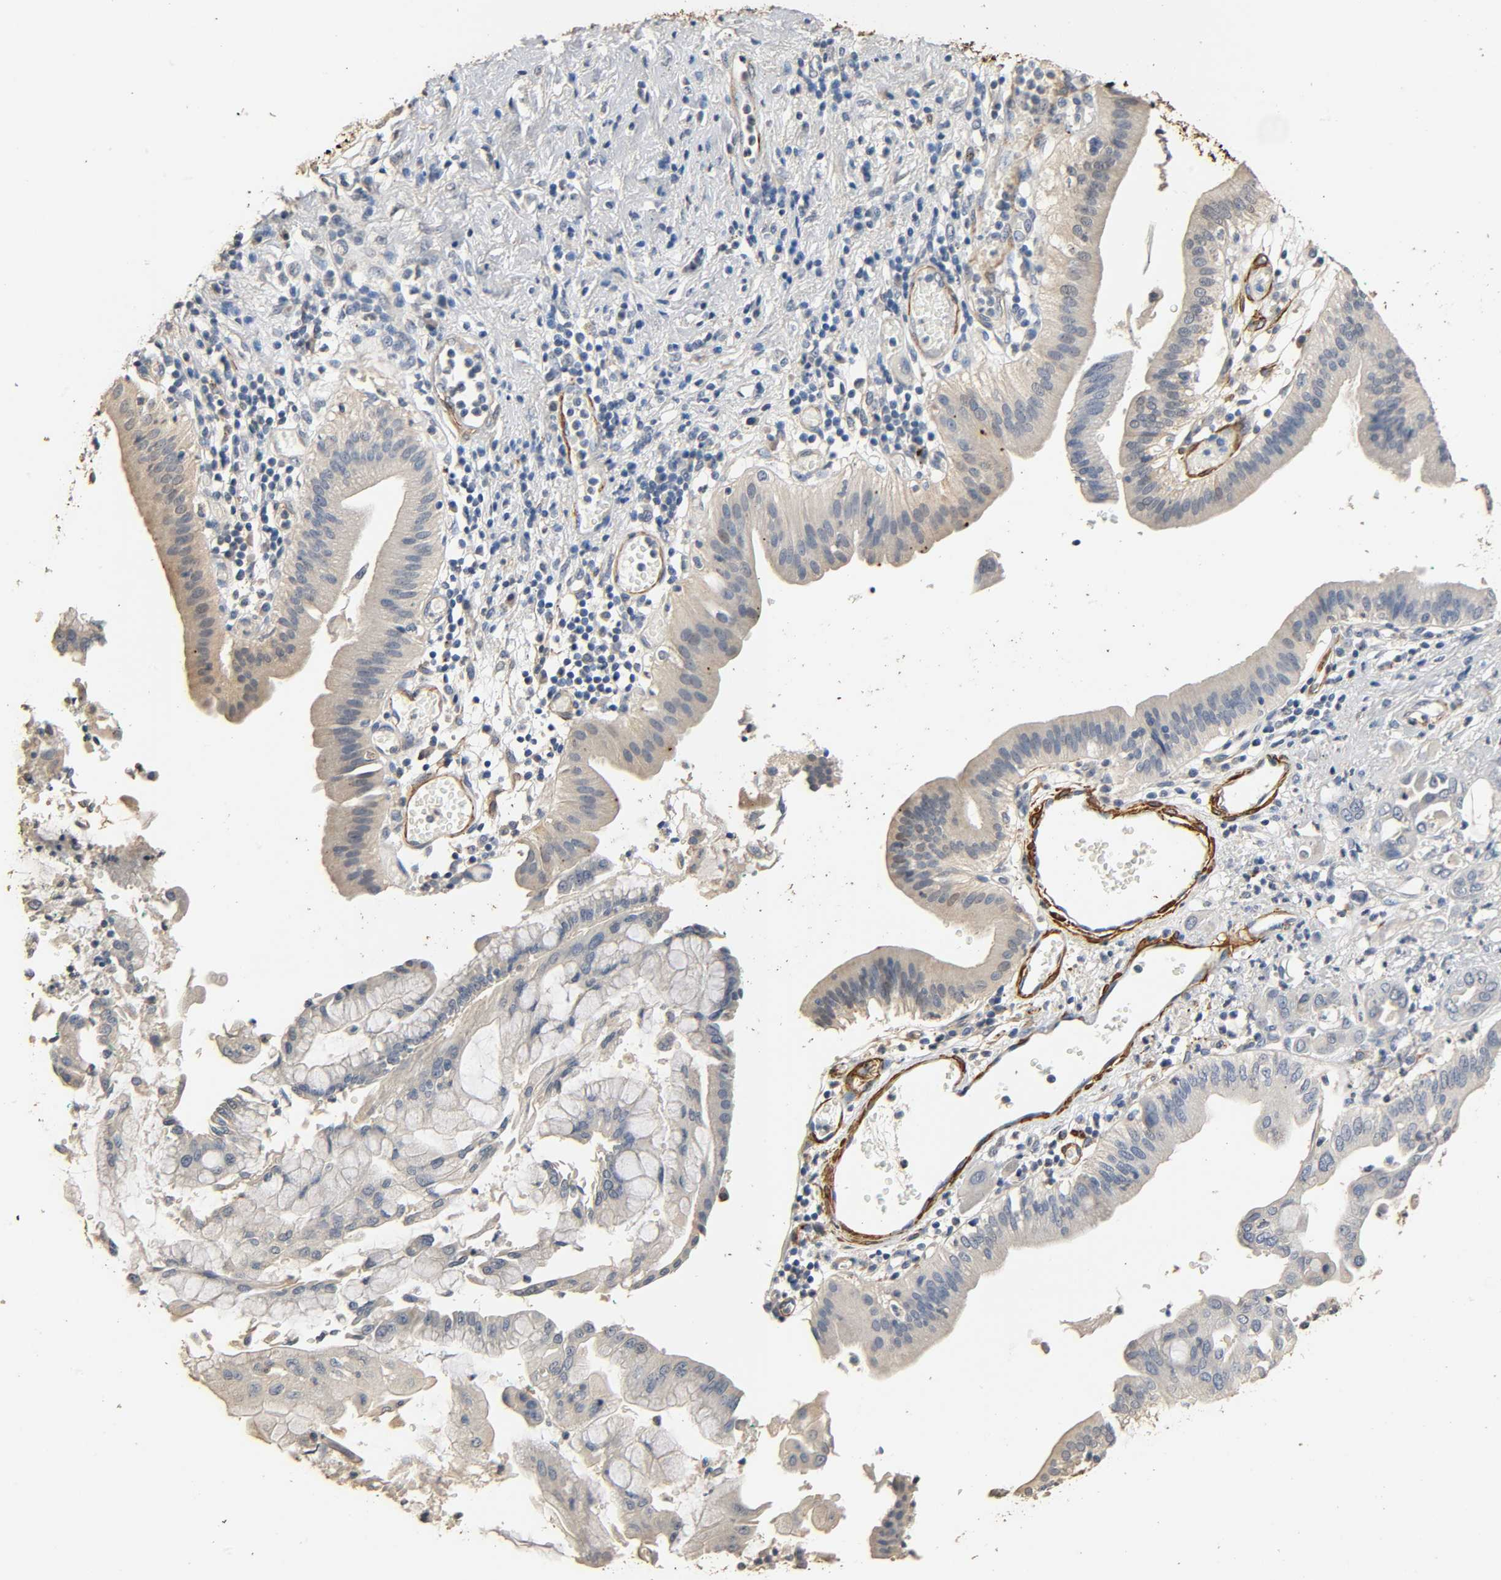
{"staining": {"intensity": "weak", "quantity": "25%-75%", "location": "cytoplasmic/membranous"}, "tissue": "pancreatic cancer", "cell_type": "Tumor cells", "image_type": "cancer", "snomed": [{"axis": "morphology", "description": "Adenocarcinoma, NOS"}, {"axis": "morphology", "description": "Adenocarcinoma, metastatic, NOS"}, {"axis": "topography", "description": "Lymph node"}, {"axis": "topography", "description": "Pancreas"}, {"axis": "topography", "description": "Duodenum"}], "caption": "Metastatic adenocarcinoma (pancreatic) stained for a protein displays weak cytoplasmic/membranous positivity in tumor cells.", "gene": "GSTA3", "patient": {"sex": "female", "age": 64}}